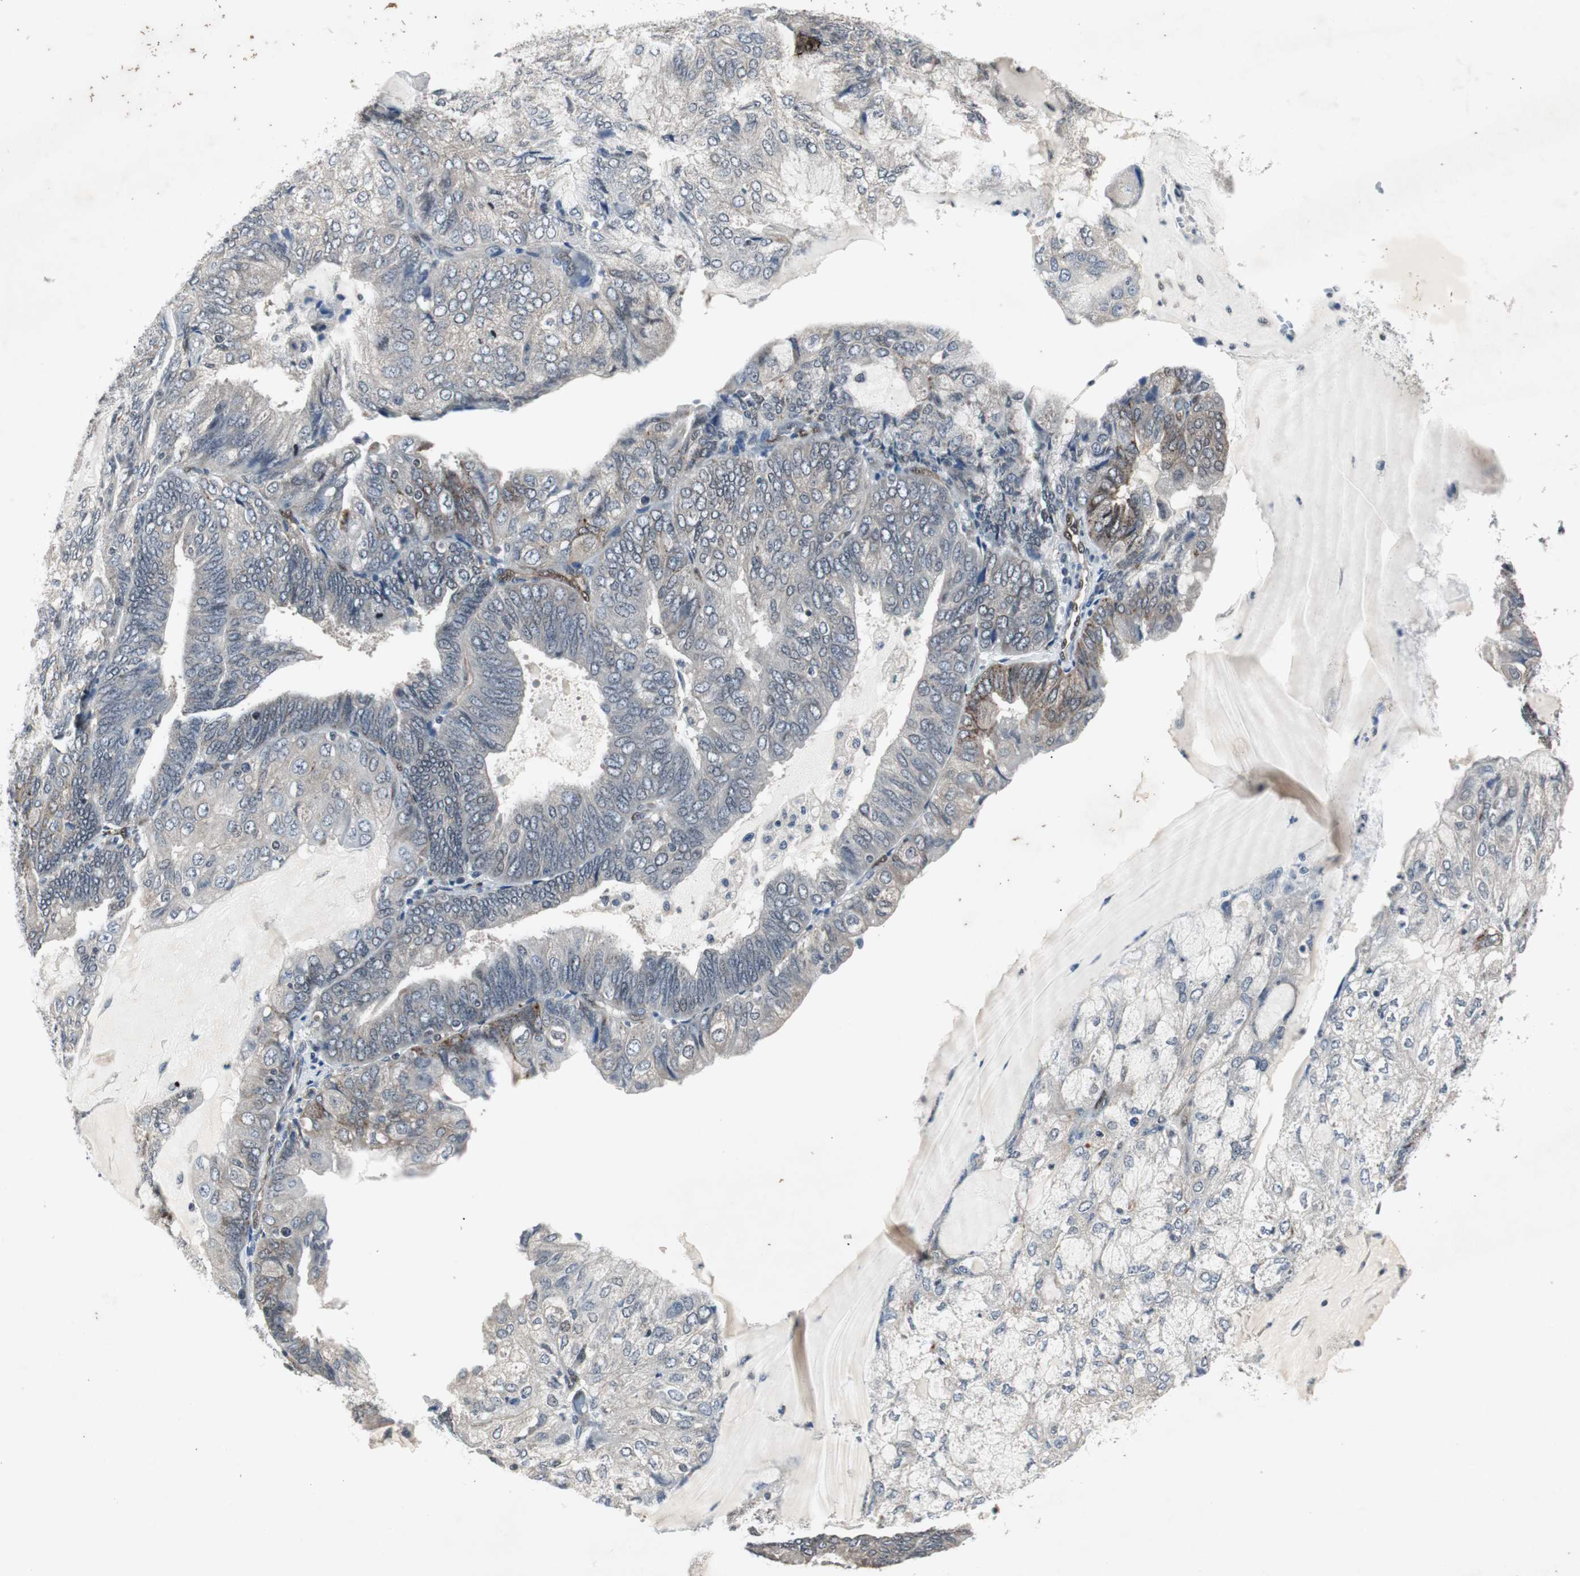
{"staining": {"intensity": "negative", "quantity": "none", "location": "none"}, "tissue": "endometrial cancer", "cell_type": "Tumor cells", "image_type": "cancer", "snomed": [{"axis": "morphology", "description": "Adenocarcinoma, NOS"}, {"axis": "topography", "description": "Endometrium"}], "caption": "An IHC histopathology image of adenocarcinoma (endometrial) is shown. There is no staining in tumor cells of adenocarcinoma (endometrial).", "gene": "SMAD1", "patient": {"sex": "female", "age": 81}}